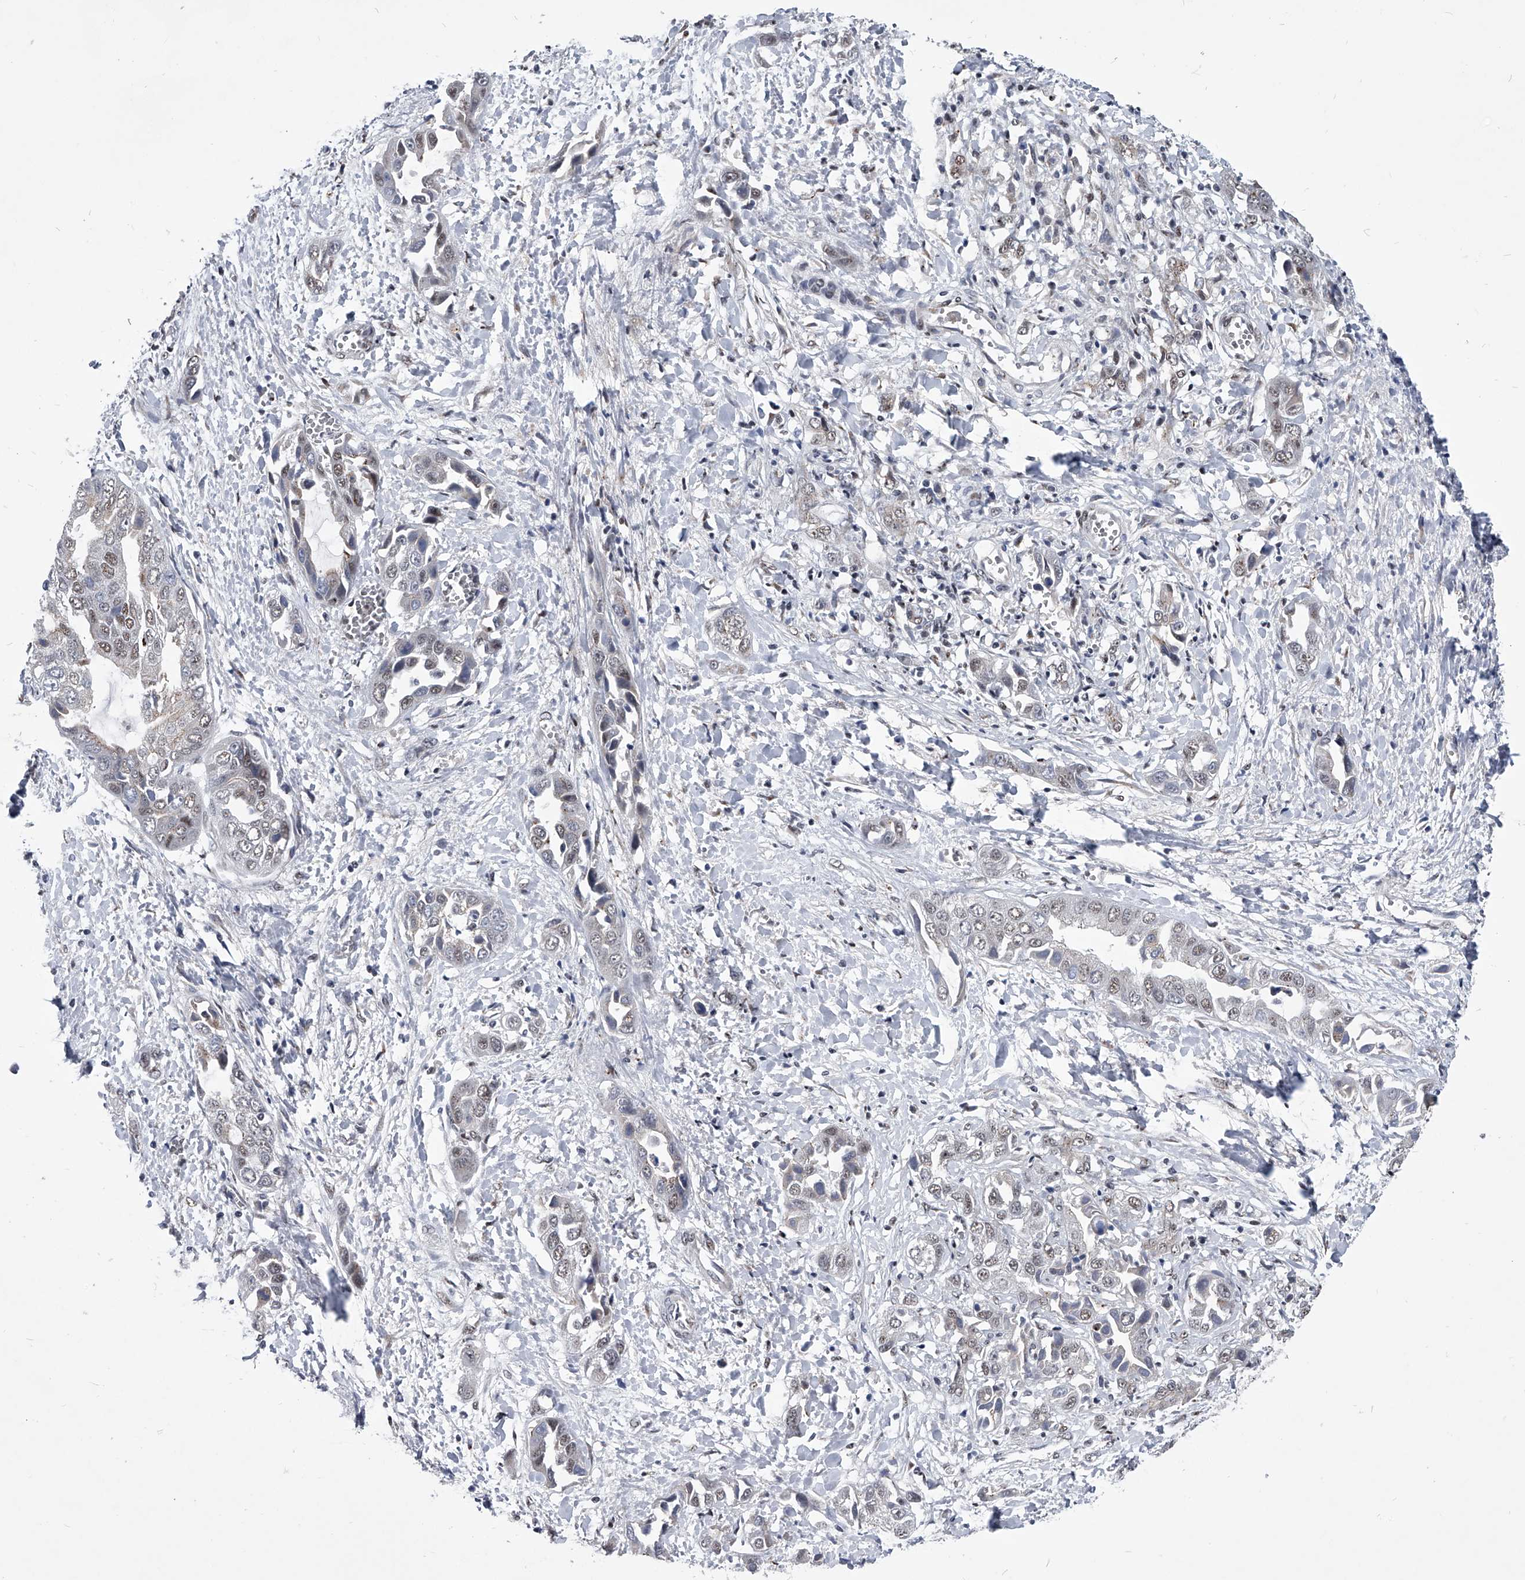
{"staining": {"intensity": "weak", "quantity": "<25%", "location": "nuclear"}, "tissue": "liver cancer", "cell_type": "Tumor cells", "image_type": "cancer", "snomed": [{"axis": "morphology", "description": "Cholangiocarcinoma"}, {"axis": "topography", "description": "Liver"}], "caption": "An image of liver cancer stained for a protein demonstrates no brown staining in tumor cells.", "gene": "ZNF76", "patient": {"sex": "female", "age": 52}}